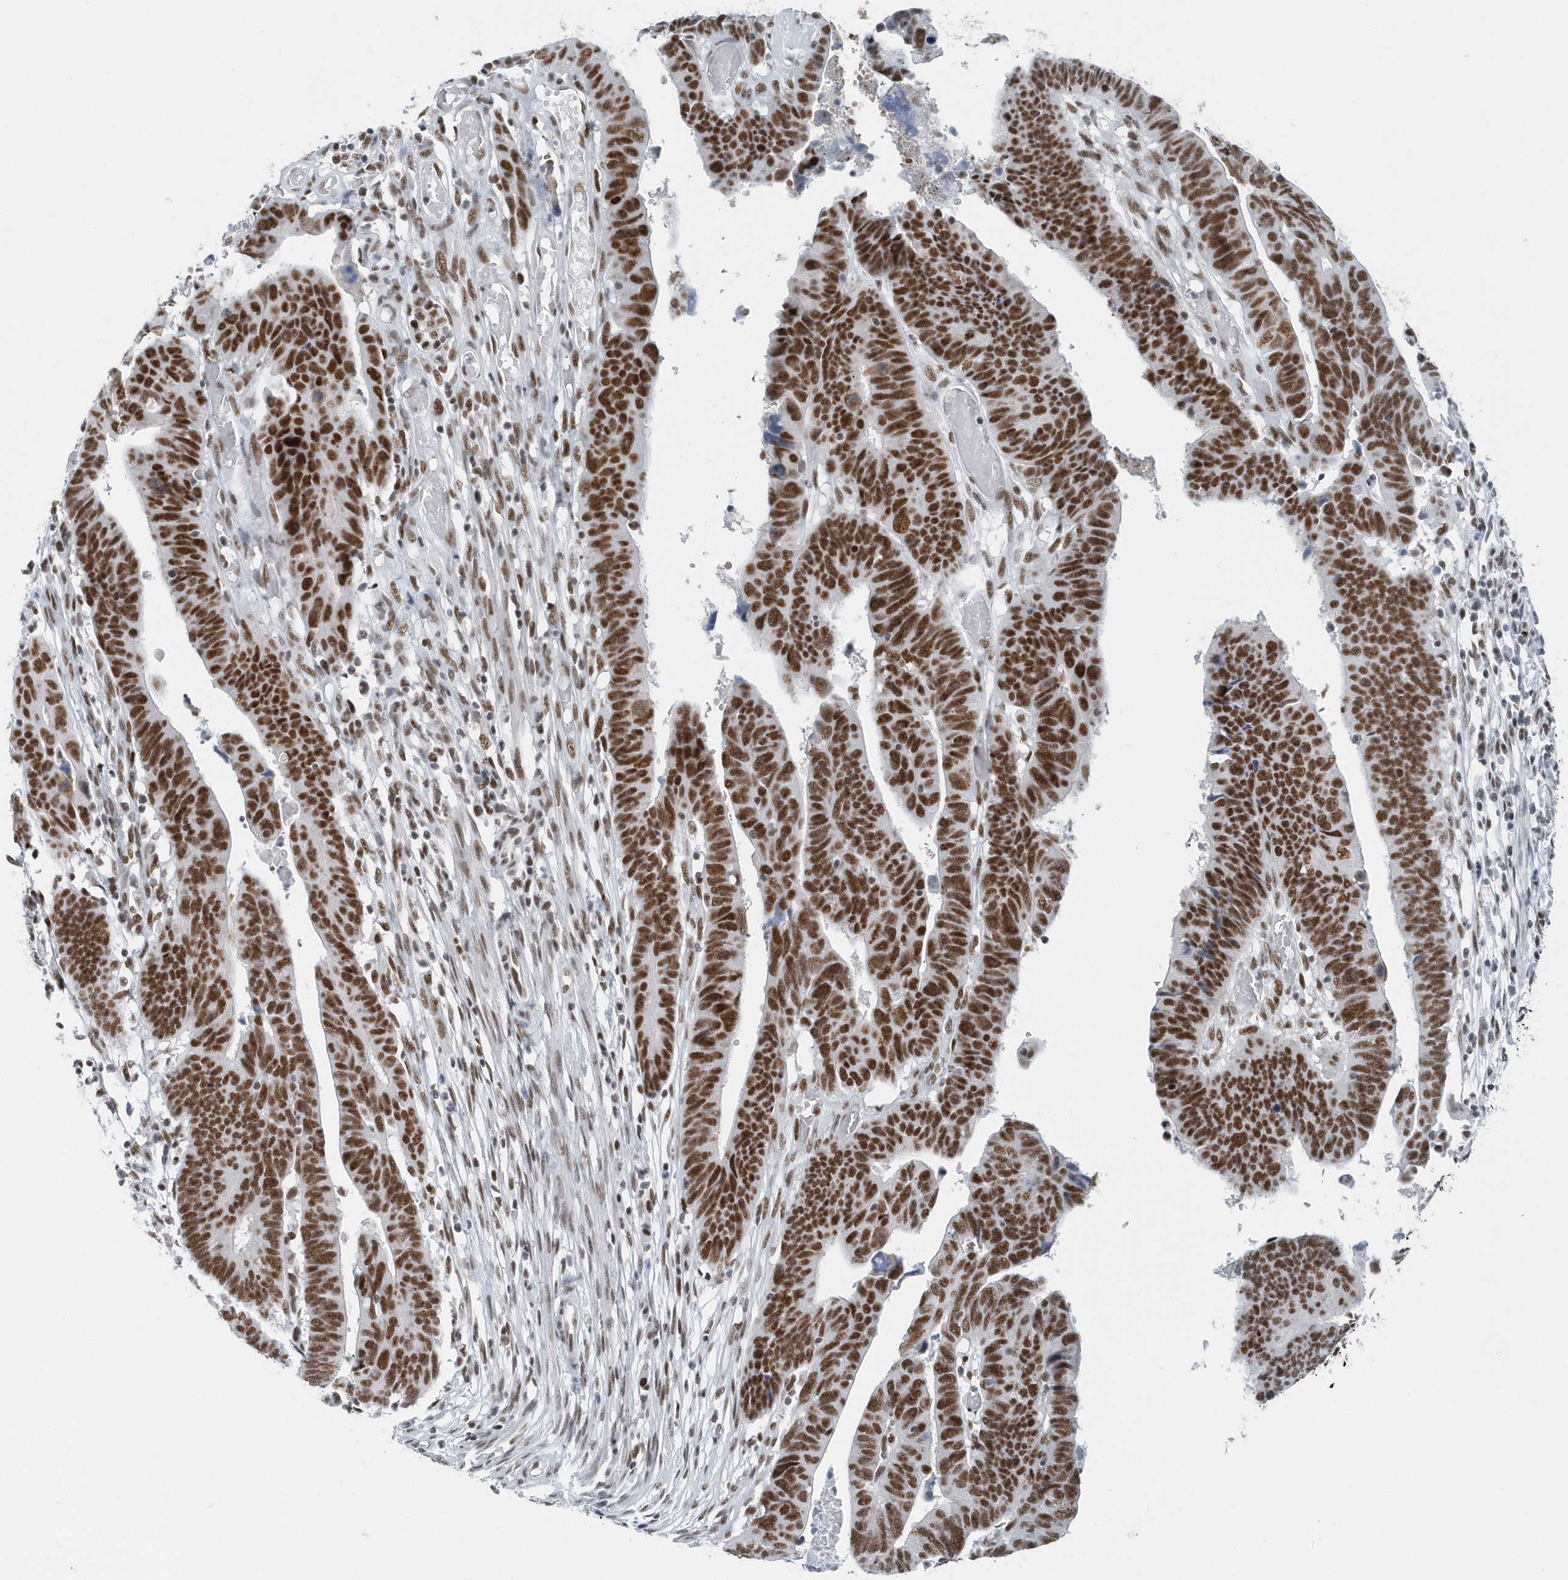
{"staining": {"intensity": "strong", "quantity": ">75%", "location": "nuclear"}, "tissue": "colorectal cancer", "cell_type": "Tumor cells", "image_type": "cancer", "snomed": [{"axis": "morphology", "description": "Adenocarcinoma, NOS"}, {"axis": "topography", "description": "Rectum"}], "caption": "Immunohistochemical staining of colorectal adenocarcinoma shows high levels of strong nuclear positivity in about >75% of tumor cells.", "gene": "FIP1L1", "patient": {"sex": "female", "age": 65}}